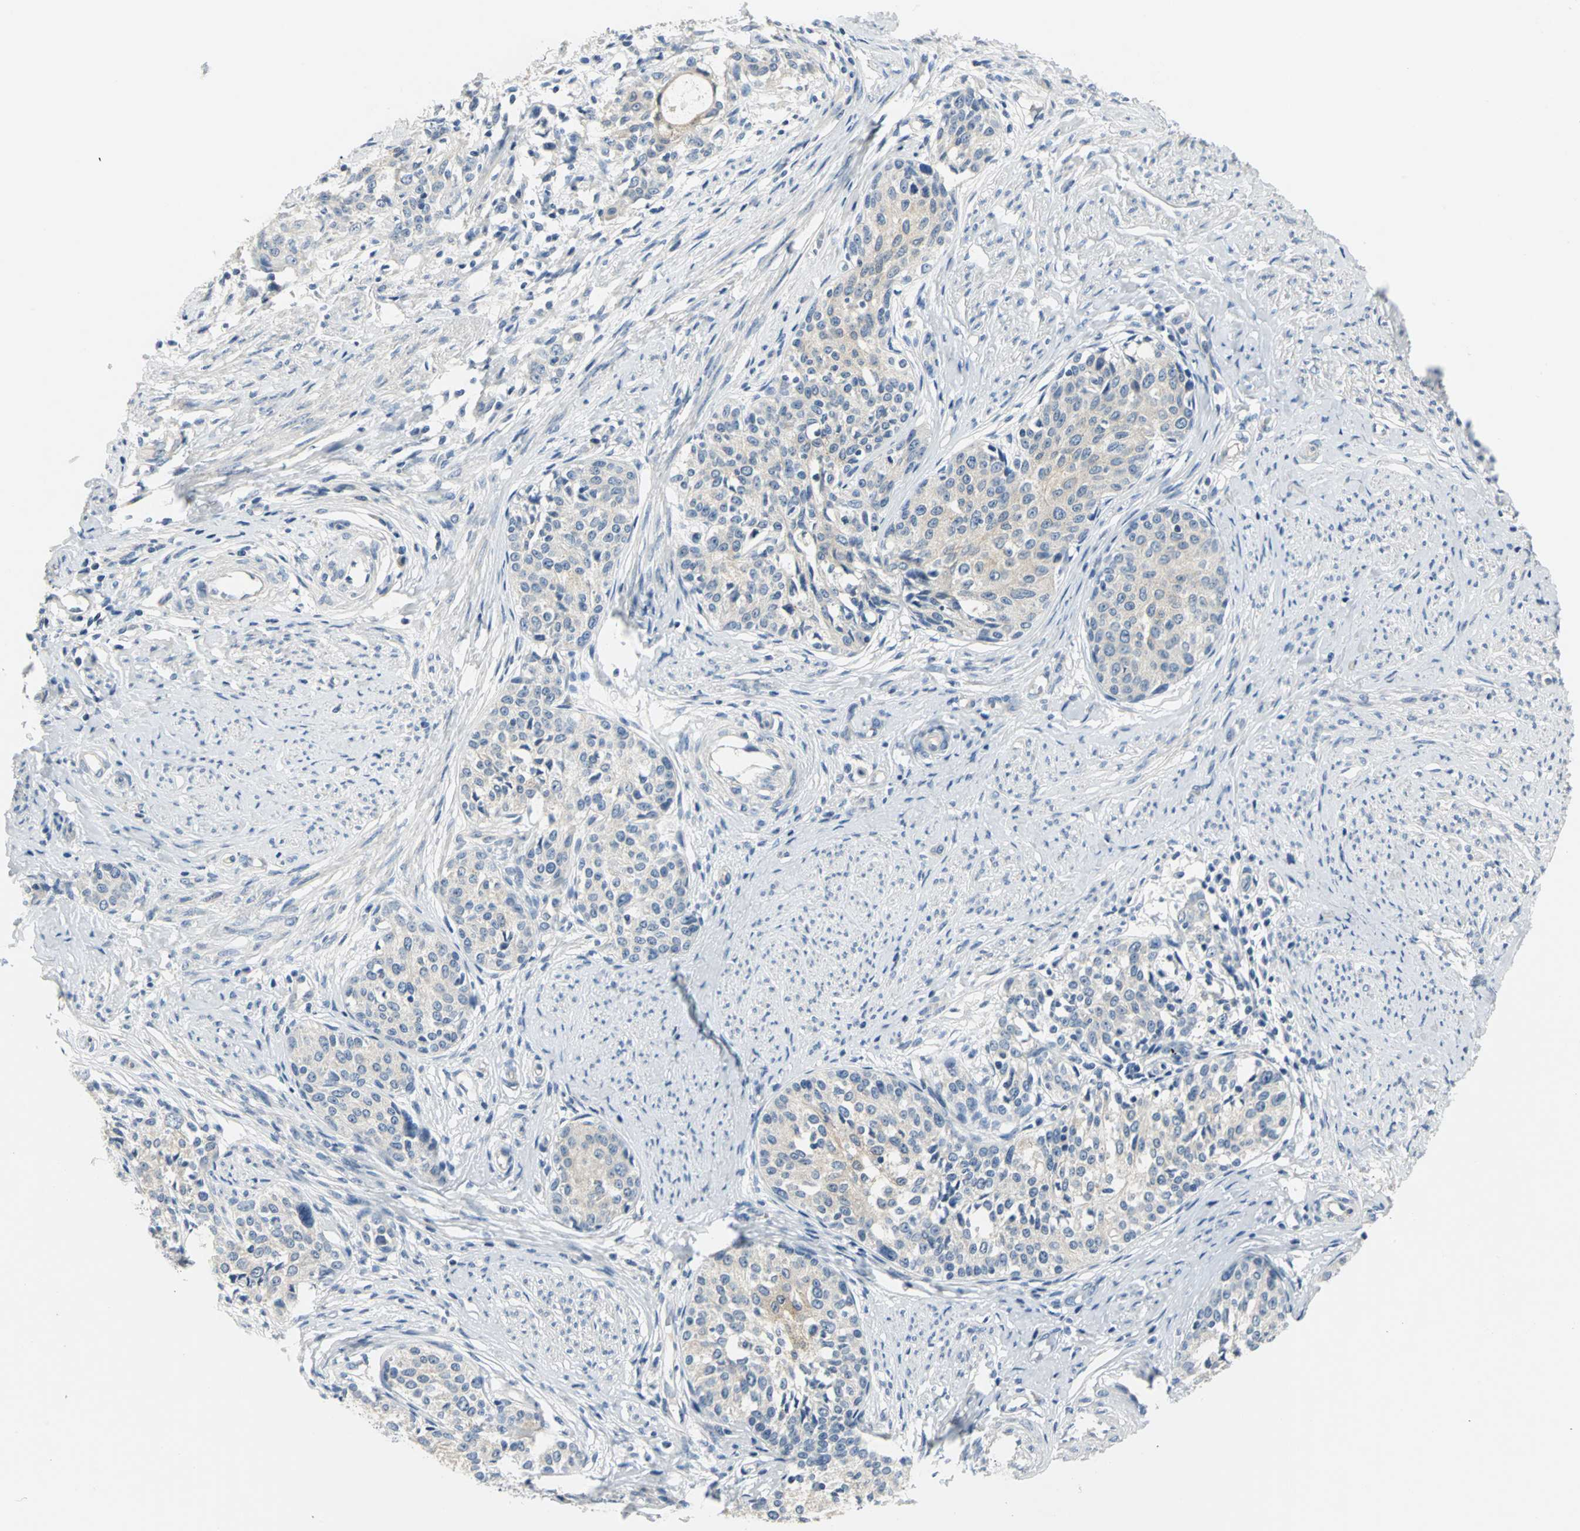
{"staining": {"intensity": "weak", "quantity": "25%-75%", "location": "cytoplasmic/membranous"}, "tissue": "cervical cancer", "cell_type": "Tumor cells", "image_type": "cancer", "snomed": [{"axis": "morphology", "description": "Squamous cell carcinoma, NOS"}, {"axis": "morphology", "description": "Adenocarcinoma, NOS"}, {"axis": "topography", "description": "Cervix"}], "caption": "Brown immunohistochemical staining in human cervical cancer demonstrates weak cytoplasmic/membranous staining in about 25%-75% of tumor cells.", "gene": "RIPOR1", "patient": {"sex": "female", "age": 52}}